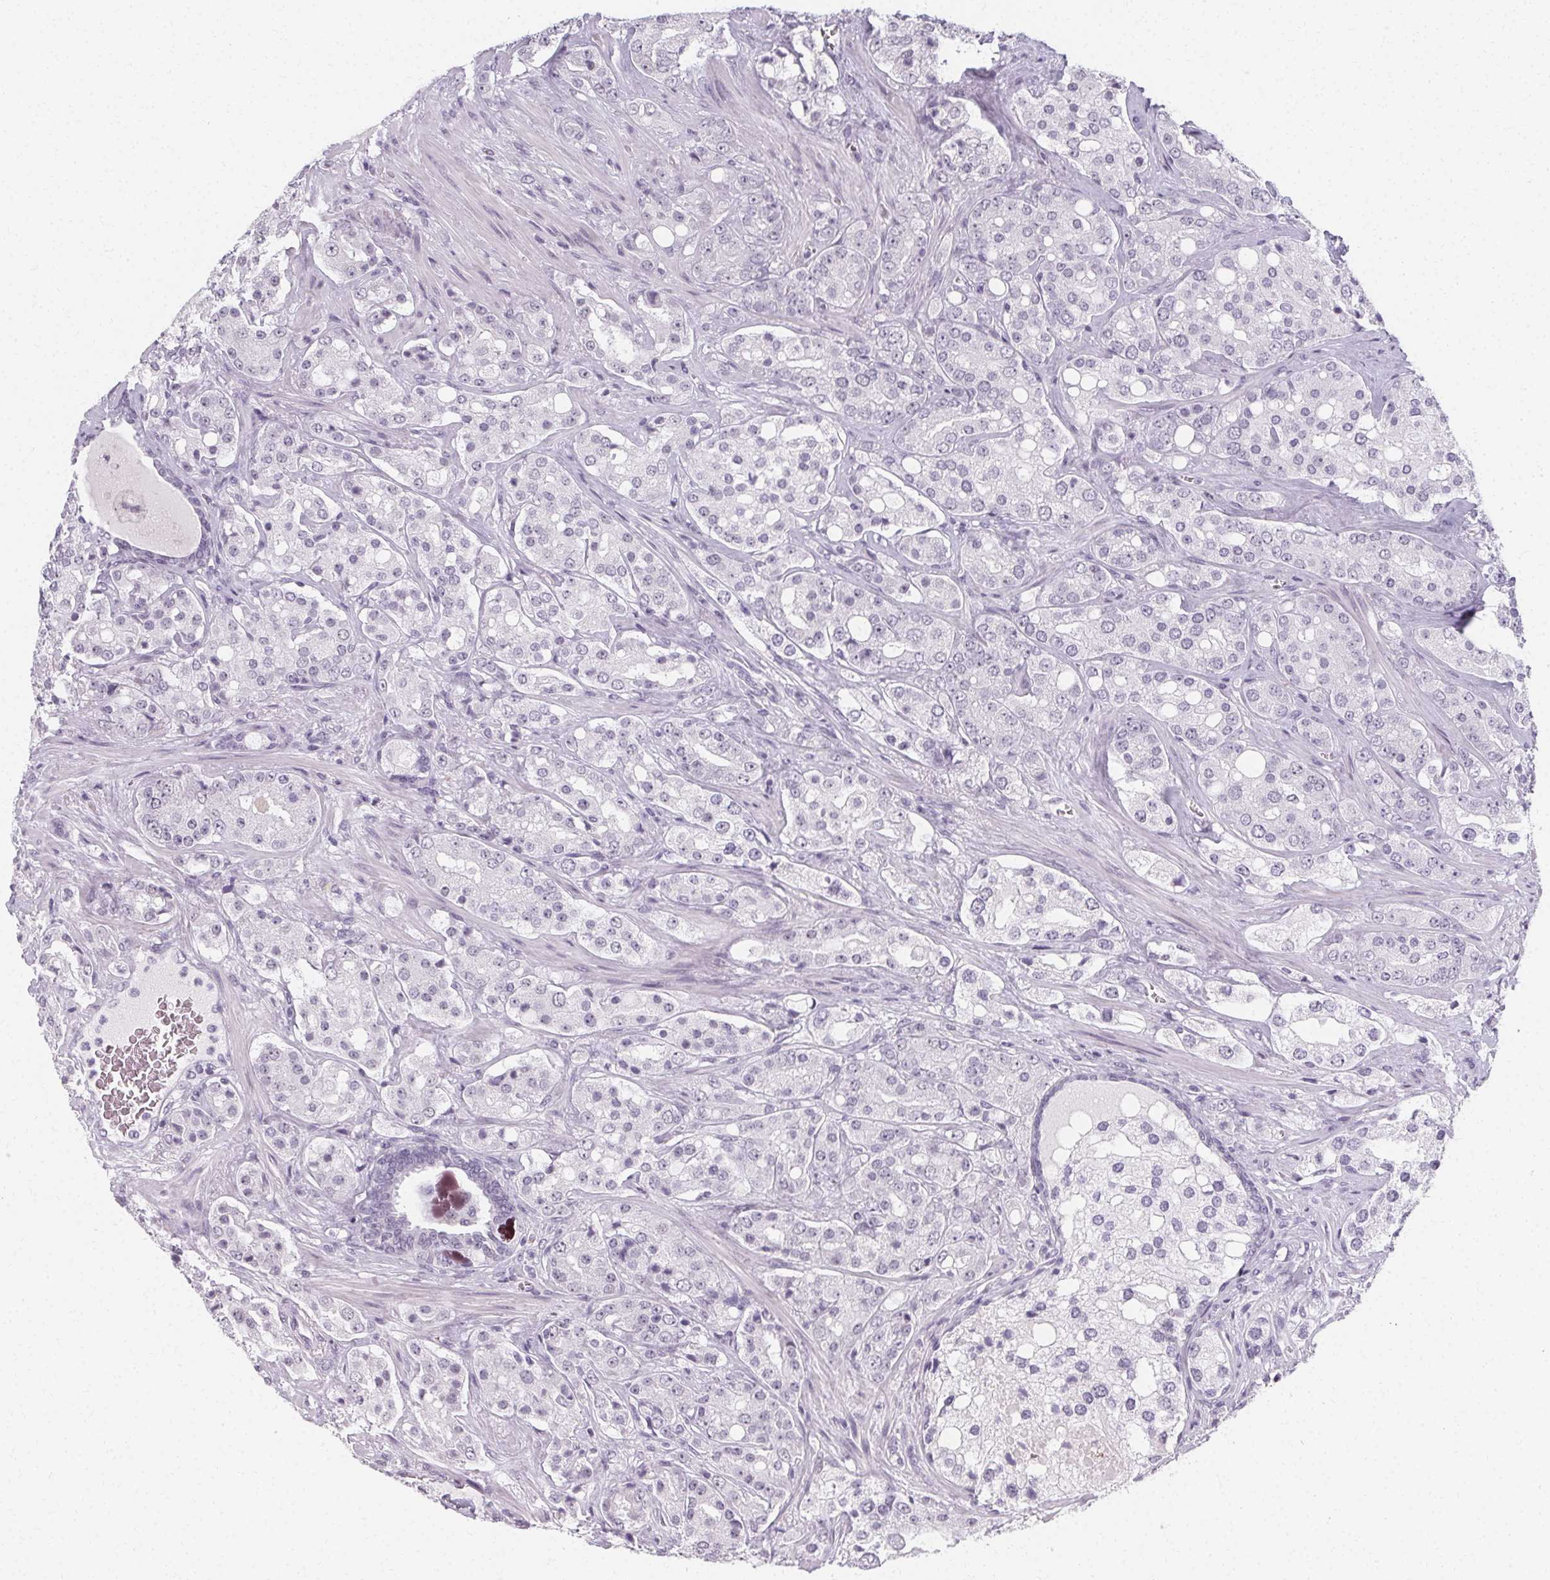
{"staining": {"intensity": "negative", "quantity": "none", "location": "none"}, "tissue": "prostate cancer", "cell_type": "Tumor cells", "image_type": "cancer", "snomed": [{"axis": "morphology", "description": "Adenocarcinoma, High grade"}, {"axis": "topography", "description": "Prostate"}], "caption": "Prostate high-grade adenocarcinoma was stained to show a protein in brown. There is no significant positivity in tumor cells. (DAB (3,3'-diaminobenzidine) immunohistochemistry (IHC) visualized using brightfield microscopy, high magnification).", "gene": "SYNPR", "patient": {"sex": "male", "age": 67}}